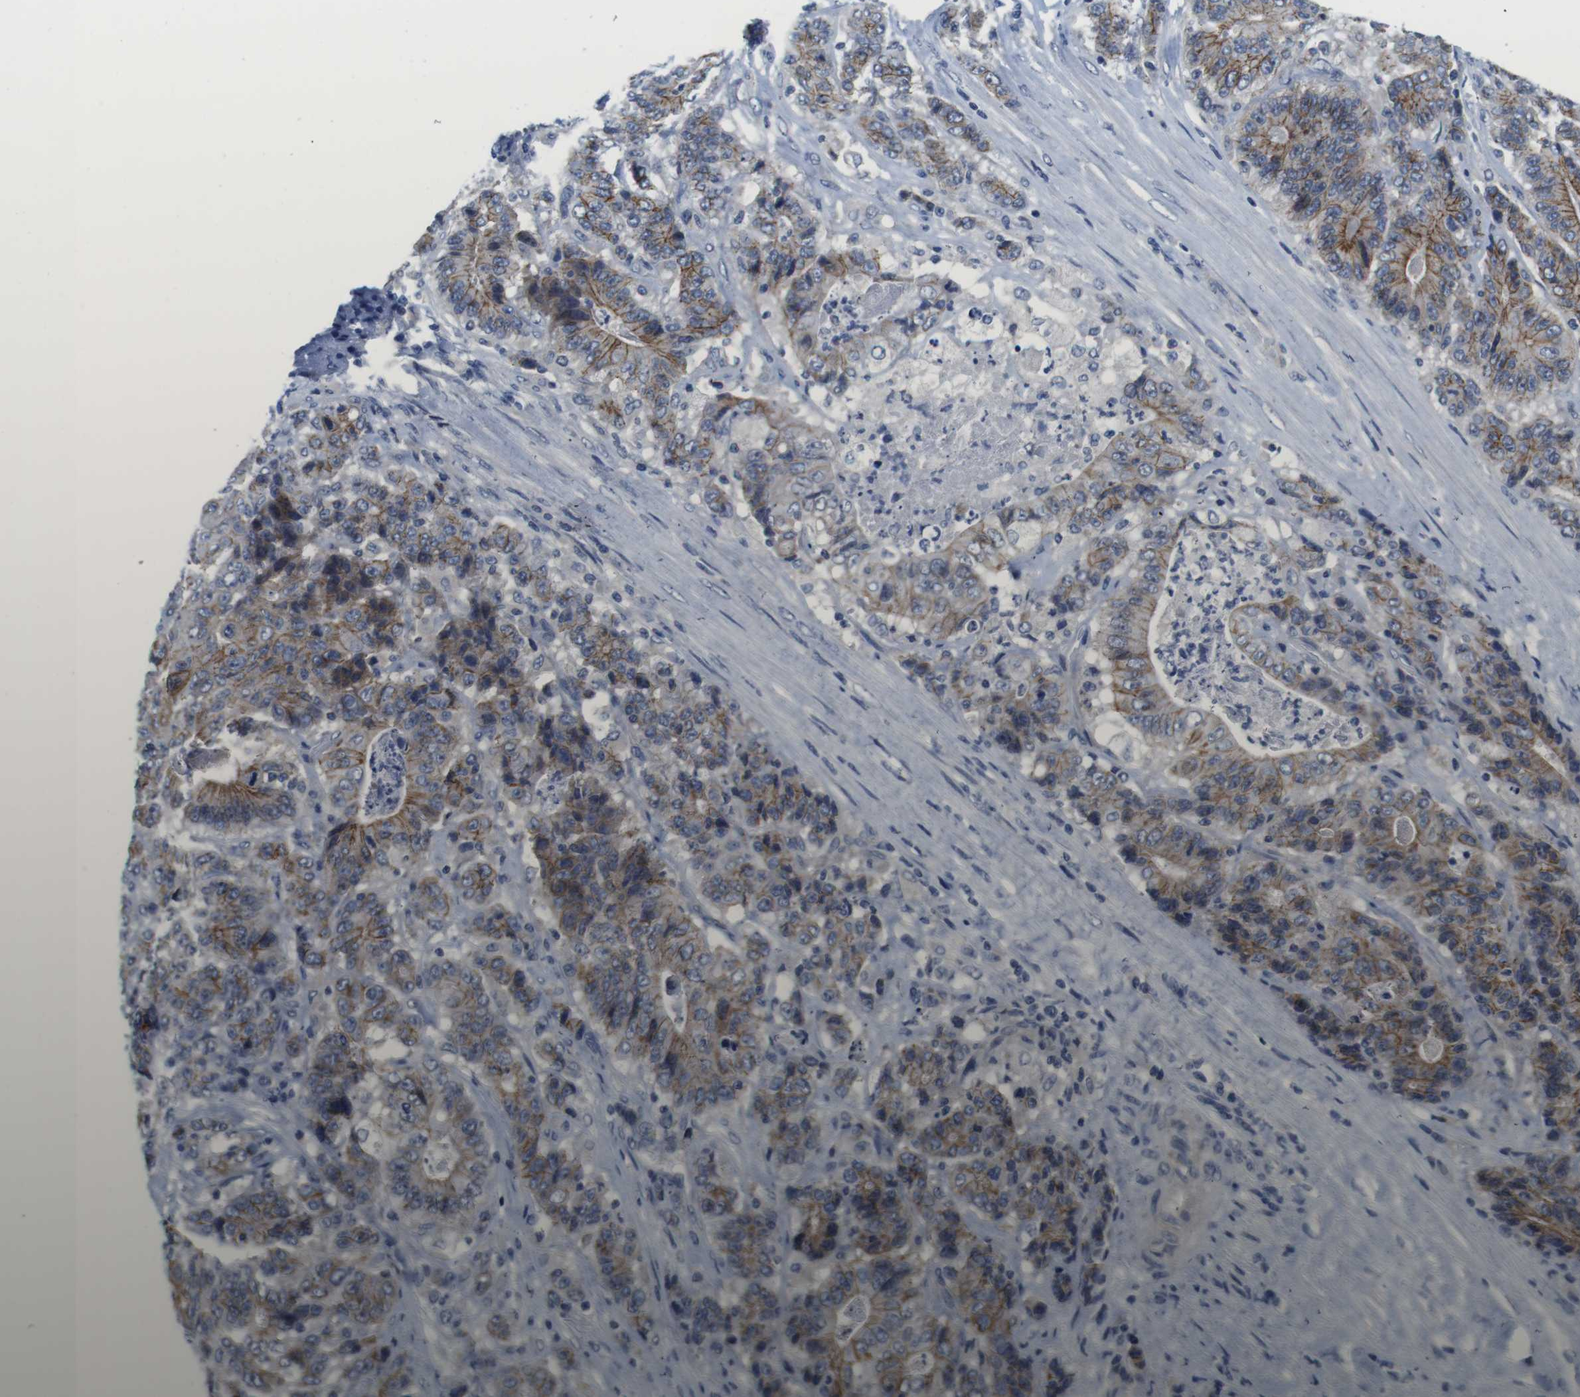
{"staining": {"intensity": "moderate", "quantity": ">75%", "location": "cytoplasmic/membranous"}, "tissue": "stomach cancer", "cell_type": "Tumor cells", "image_type": "cancer", "snomed": [{"axis": "morphology", "description": "Adenocarcinoma, NOS"}, {"axis": "topography", "description": "Stomach"}], "caption": "Stomach cancer stained for a protein (brown) reveals moderate cytoplasmic/membranous positive staining in approximately >75% of tumor cells.", "gene": "SCRIB", "patient": {"sex": "female", "age": 73}}